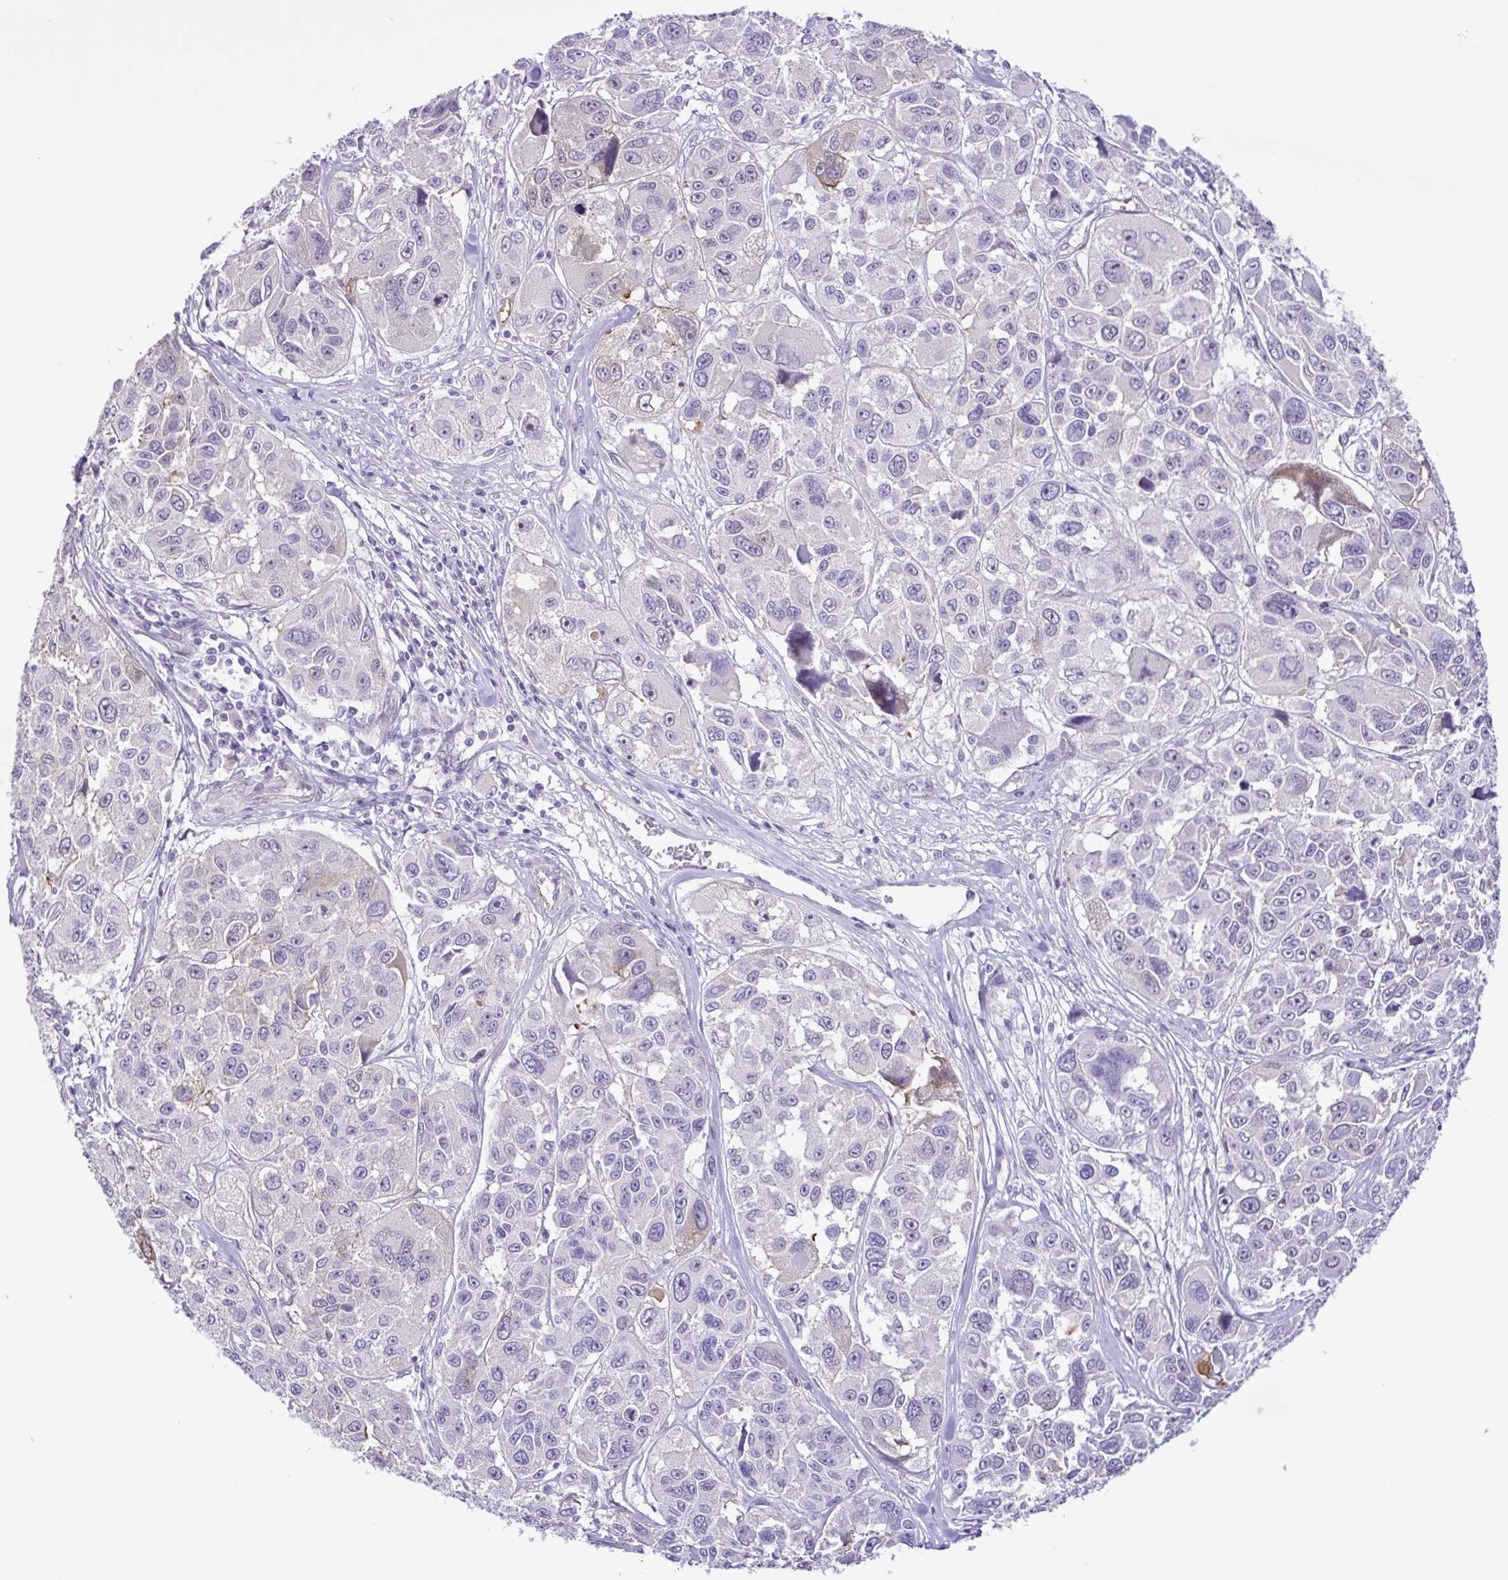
{"staining": {"intensity": "negative", "quantity": "none", "location": "none"}, "tissue": "melanoma", "cell_type": "Tumor cells", "image_type": "cancer", "snomed": [{"axis": "morphology", "description": "Malignant melanoma, NOS"}, {"axis": "topography", "description": "Skin"}], "caption": "Immunohistochemical staining of melanoma exhibits no significant expression in tumor cells. (Stains: DAB (3,3'-diaminobenzidine) IHC with hematoxylin counter stain, Microscopy: brightfield microscopy at high magnification).", "gene": "DCLK2", "patient": {"sex": "female", "age": 66}}